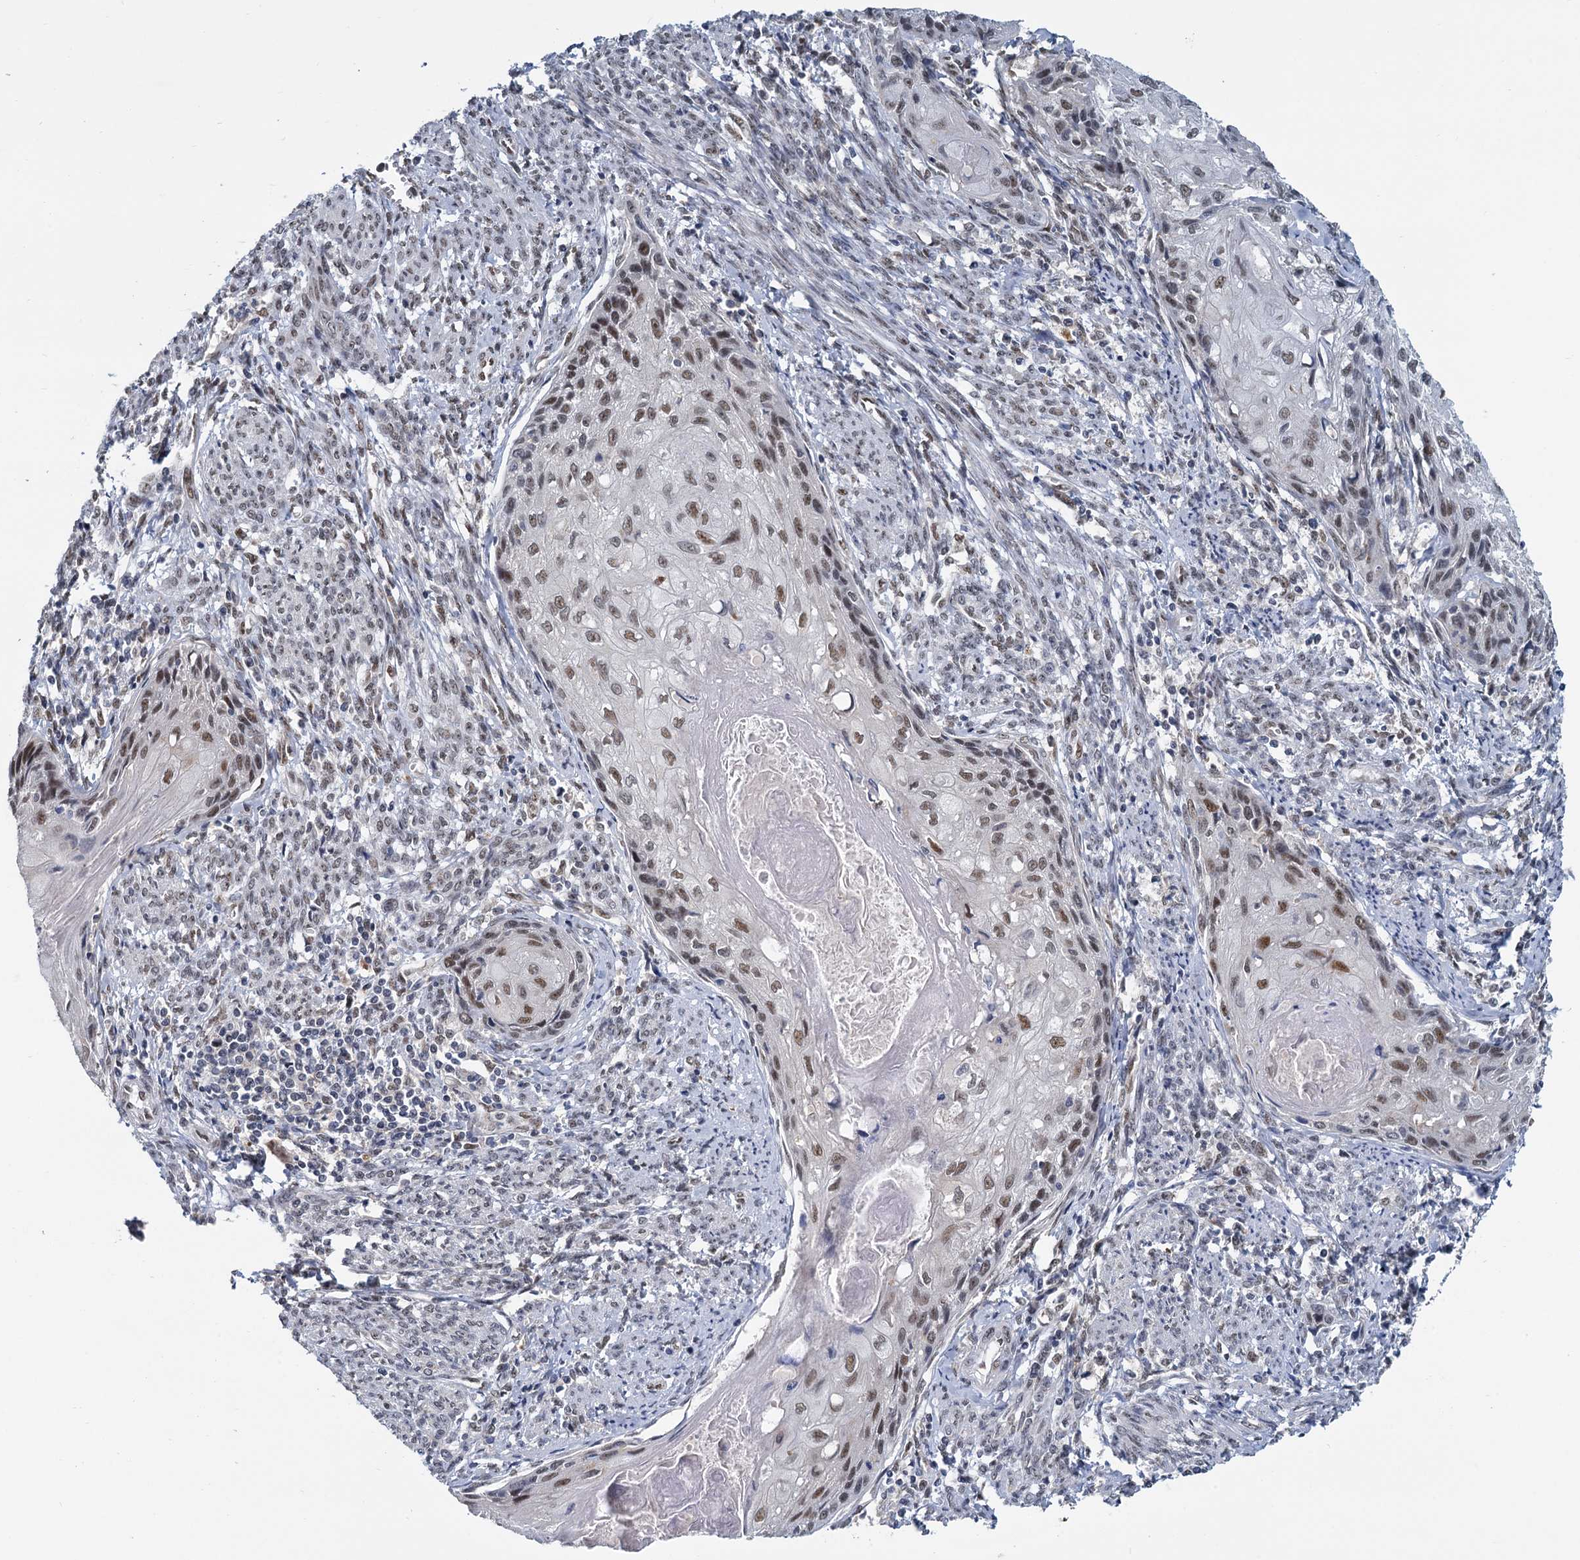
{"staining": {"intensity": "moderate", "quantity": "<25%", "location": "nuclear"}, "tissue": "cervical cancer", "cell_type": "Tumor cells", "image_type": "cancer", "snomed": [{"axis": "morphology", "description": "Squamous cell carcinoma, NOS"}, {"axis": "topography", "description": "Cervix"}], "caption": "Protein expression analysis of human cervical cancer (squamous cell carcinoma) reveals moderate nuclear positivity in about <25% of tumor cells. (DAB (3,3'-diaminobenzidine) IHC, brown staining for protein, blue staining for nuclei).", "gene": "RPRD1A", "patient": {"sex": "female", "age": 67}}